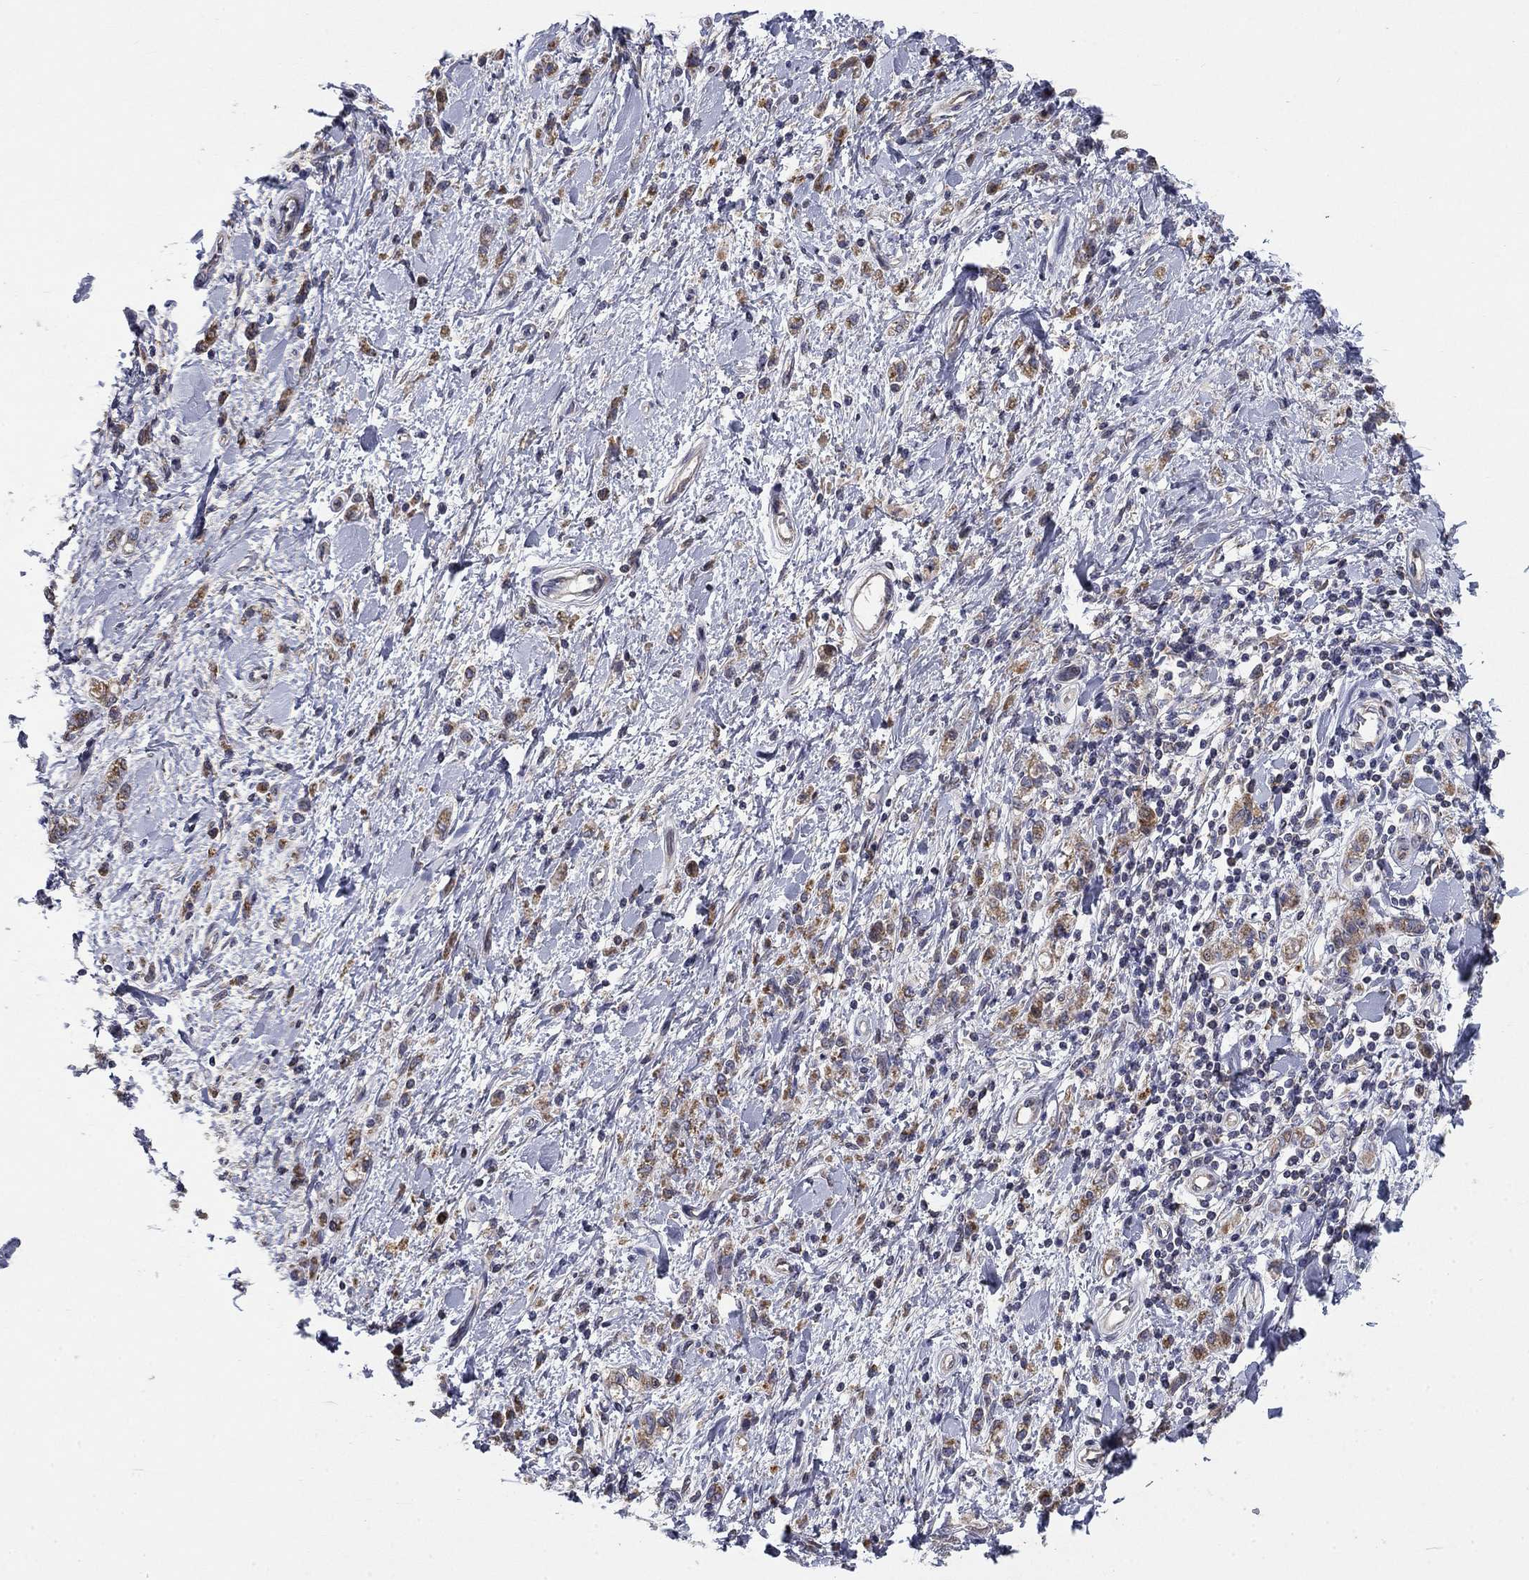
{"staining": {"intensity": "moderate", "quantity": "25%-75%", "location": "cytoplasmic/membranous"}, "tissue": "stomach cancer", "cell_type": "Tumor cells", "image_type": "cancer", "snomed": [{"axis": "morphology", "description": "Adenocarcinoma, NOS"}, {"axis": "topography", "description": "Stomach"}], "caption": "Adenocarcinoma (stomach) stained with DAB immunohistochemistry exhibits medium levels of moderate cytoplasmic/membranous expression in approximately 25%-75% of tumor cells. (Stains: DAB (3,3'-diaminobenzidine) in brown, nuclei in blue, Microscopy: brightfield microscopy at high magnification).", "gene": "MMAA", "patient": {"sex": "male", "age": 77}}